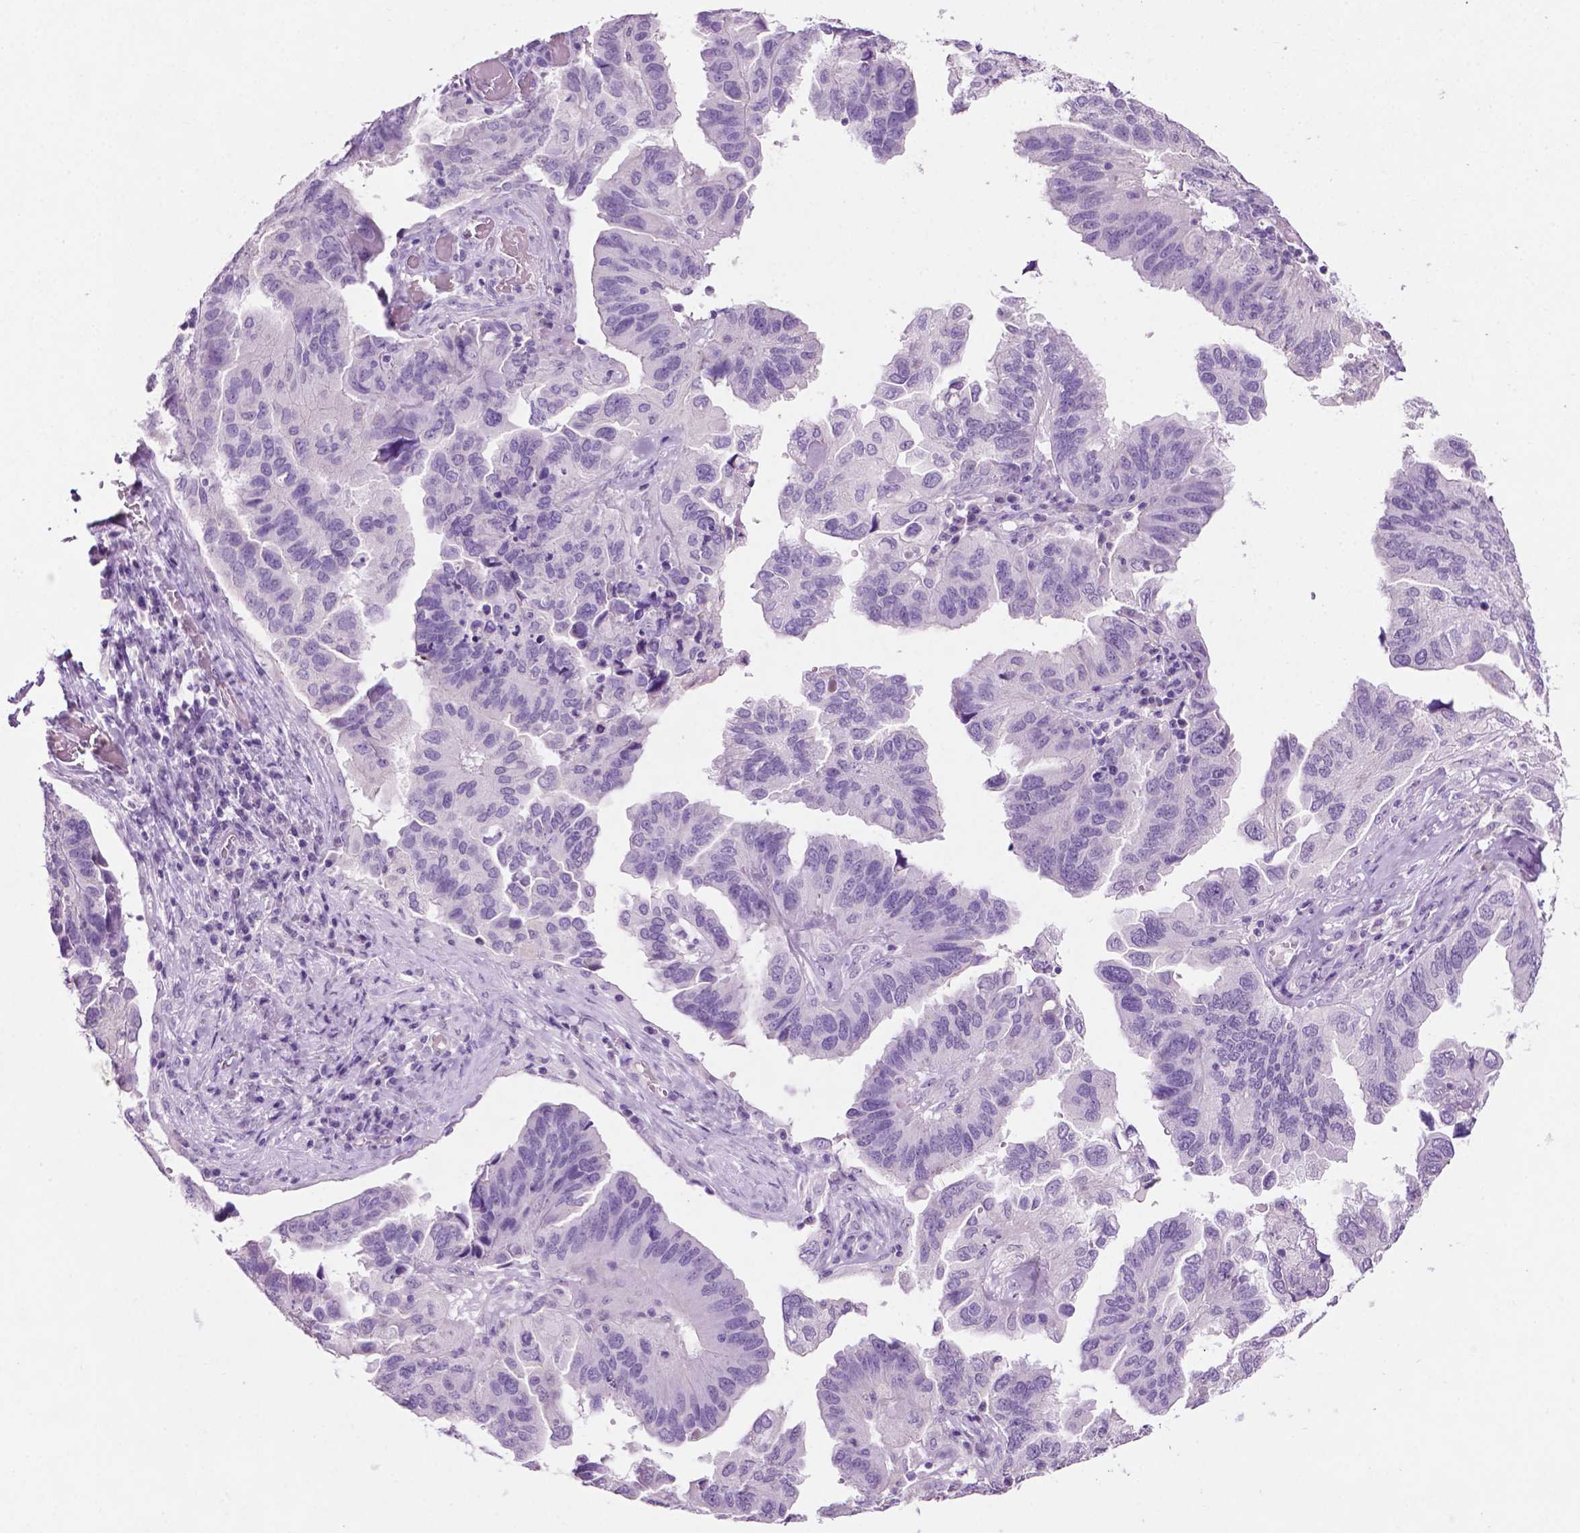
{"staining": {"intensity": "negative", "quantity": "none", "location": "none"}, "tissue": "ovarian cancer", "cell_type": "Tumor cells", "image_type": "cancer", "snomed": [{"axis": "morphology", "description": "Cystadenocarcinoma, serous, NOS"}, {"axis": "topography", "description": "Ovary"}], "caption": "Ovarian cancer (serous cystadenocarcinoma) was stained to show a protein in brown. There is no significant expression in tumor cells.", "gene": "PHGR1", "patient": {"sex": "female", "age": 79}}